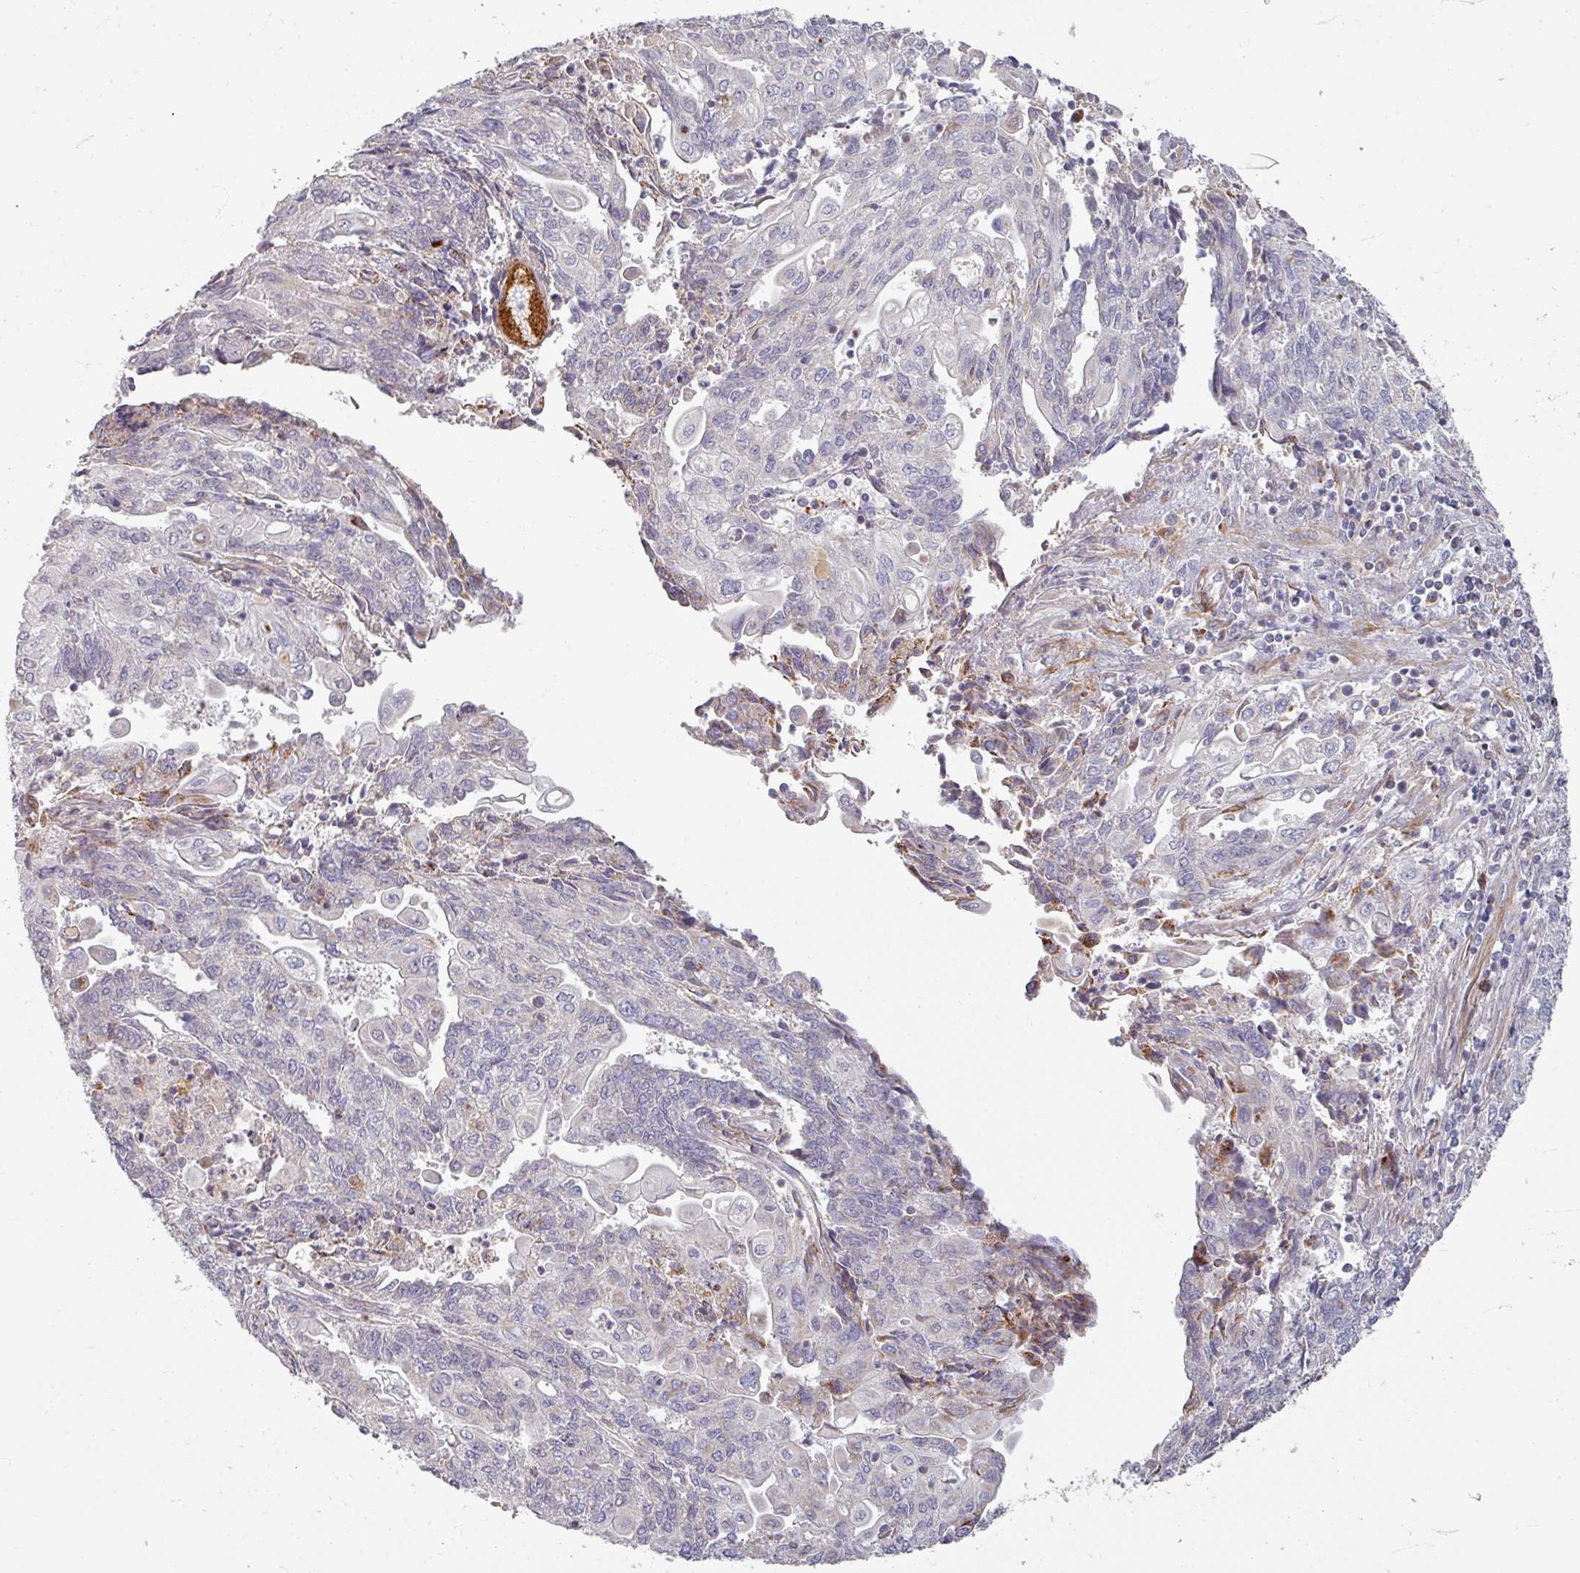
{"staining": {"intensity": "negative", "quantity": "none", "location": "none"}, "tissue": "endometrial cancer", "cell_type": "Tumor cells", "image_type": "cancer", "snomed": [{"axis": "morphology", "description": "Adenocarcinoma, NOS"}, {"axis": "topography", "description": "Endometrium"}], "caption": "Endometrial cancer stained for a protein using immunohistochemistry (IHC) displays no positivity tumor cells.", "gene": "GABARAPL1", "patient": {"sex": "female", "age": 54}}